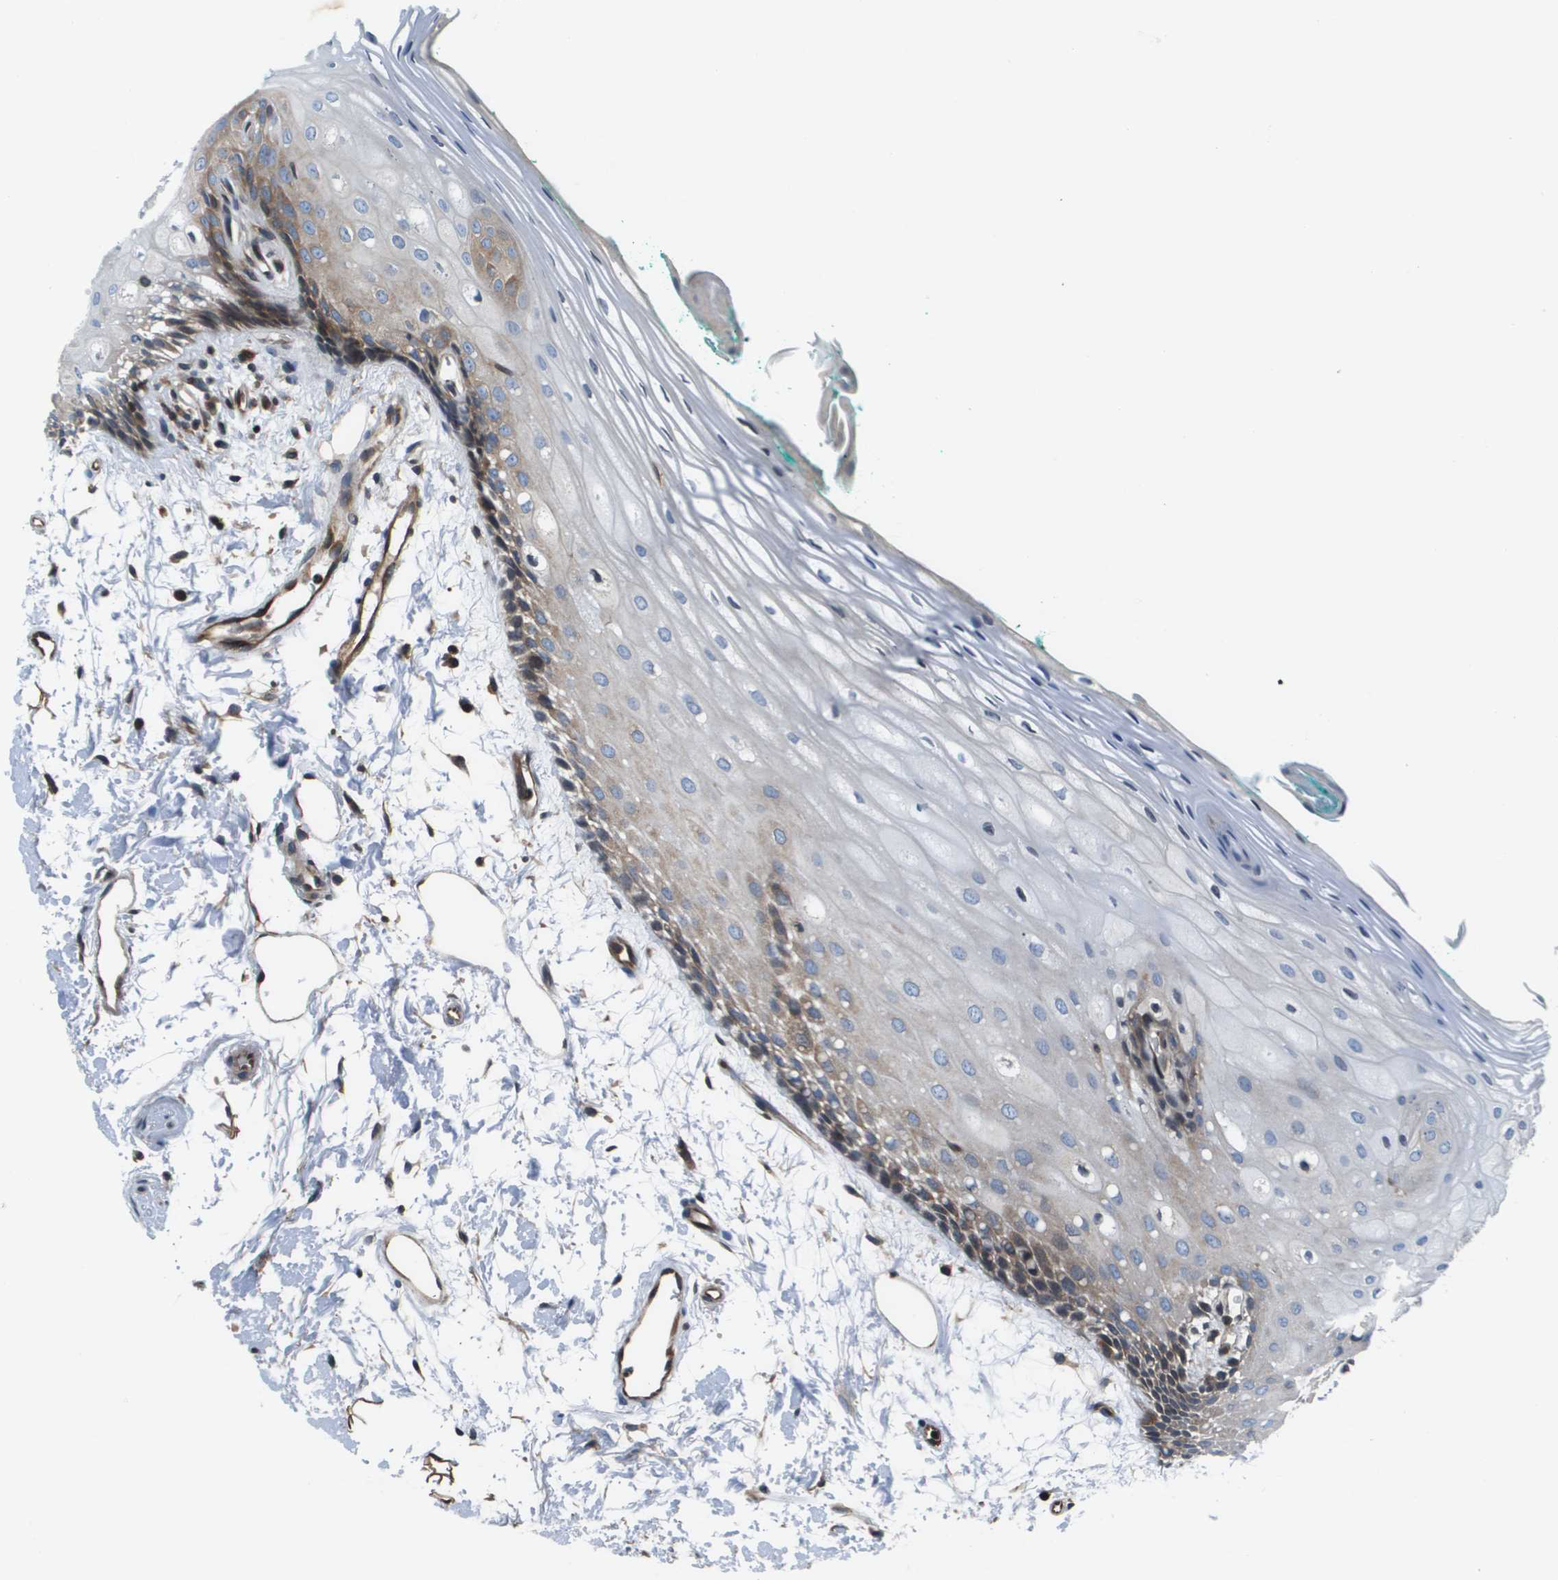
{"staining": {"intensity": "moderate", "quantity": "<25%", "location": "cytoplasmic/membranous"}, "tissue": "oral mucosa", "cell_type": "Squamous epithelial cells", "image_type": "normal", "snomed": [{"axis": "morphology", "description": "Normal tissue, NOS"}, {"axis": "topography", "description": "Skeletal muscle"}, {"axis": "topography", "description": "Oral tissue"}, {"axis": "topography", "description": "Peripheral nerve tissue"}], "caption": "Brown immunohistochemical staining in unremarkable oral mucosa shows moderate cytoplasmic/membranous staining in approximately <25% of squamous epithelial cells. The staining is performed using DAB brown chromogen to label protein expression. The nuclei are counter-stained blue using hematoxylin.", "gene": "ESYT1", "patient": {"sex": "female", "age": 84}}